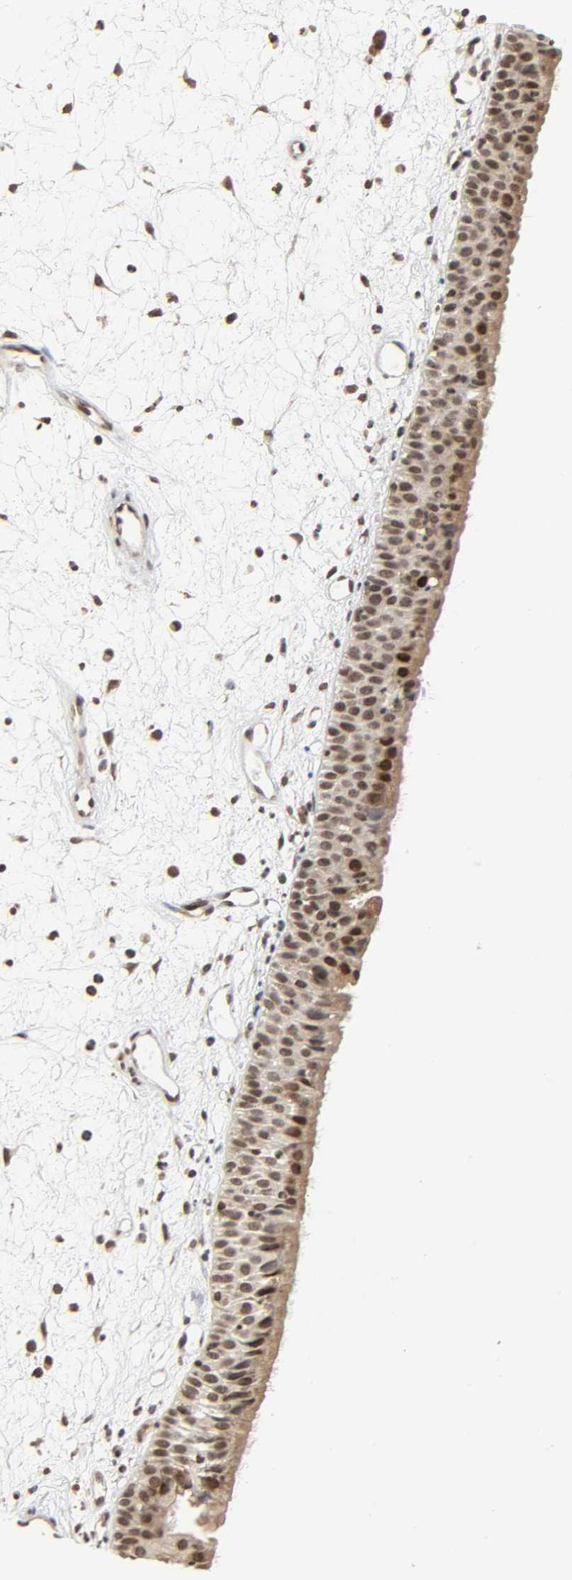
{"staining": {"intensity": "moderate", "quantity": ">75%", "location": "nuclear"}, "tissue": "nasopharynx", "cell_type": "Respiratory epithelial cells", "image_type": "normal", "snomed": [{"axis": "morphology", "description": "Normal tissue, NOS"}, {"axis": "topography", "description": "Nasopharynx"}], "caption": "Immunohistochemistry (IHC) histopathology image of unremarkable nasopharynx stained for a protein (brown), which displays medium levels of moderate nuclear staining in approximately >75% of respiratory epithelial cells.", "gene": "XRCC1", "patient": {"sex": "female", "age": 54}}